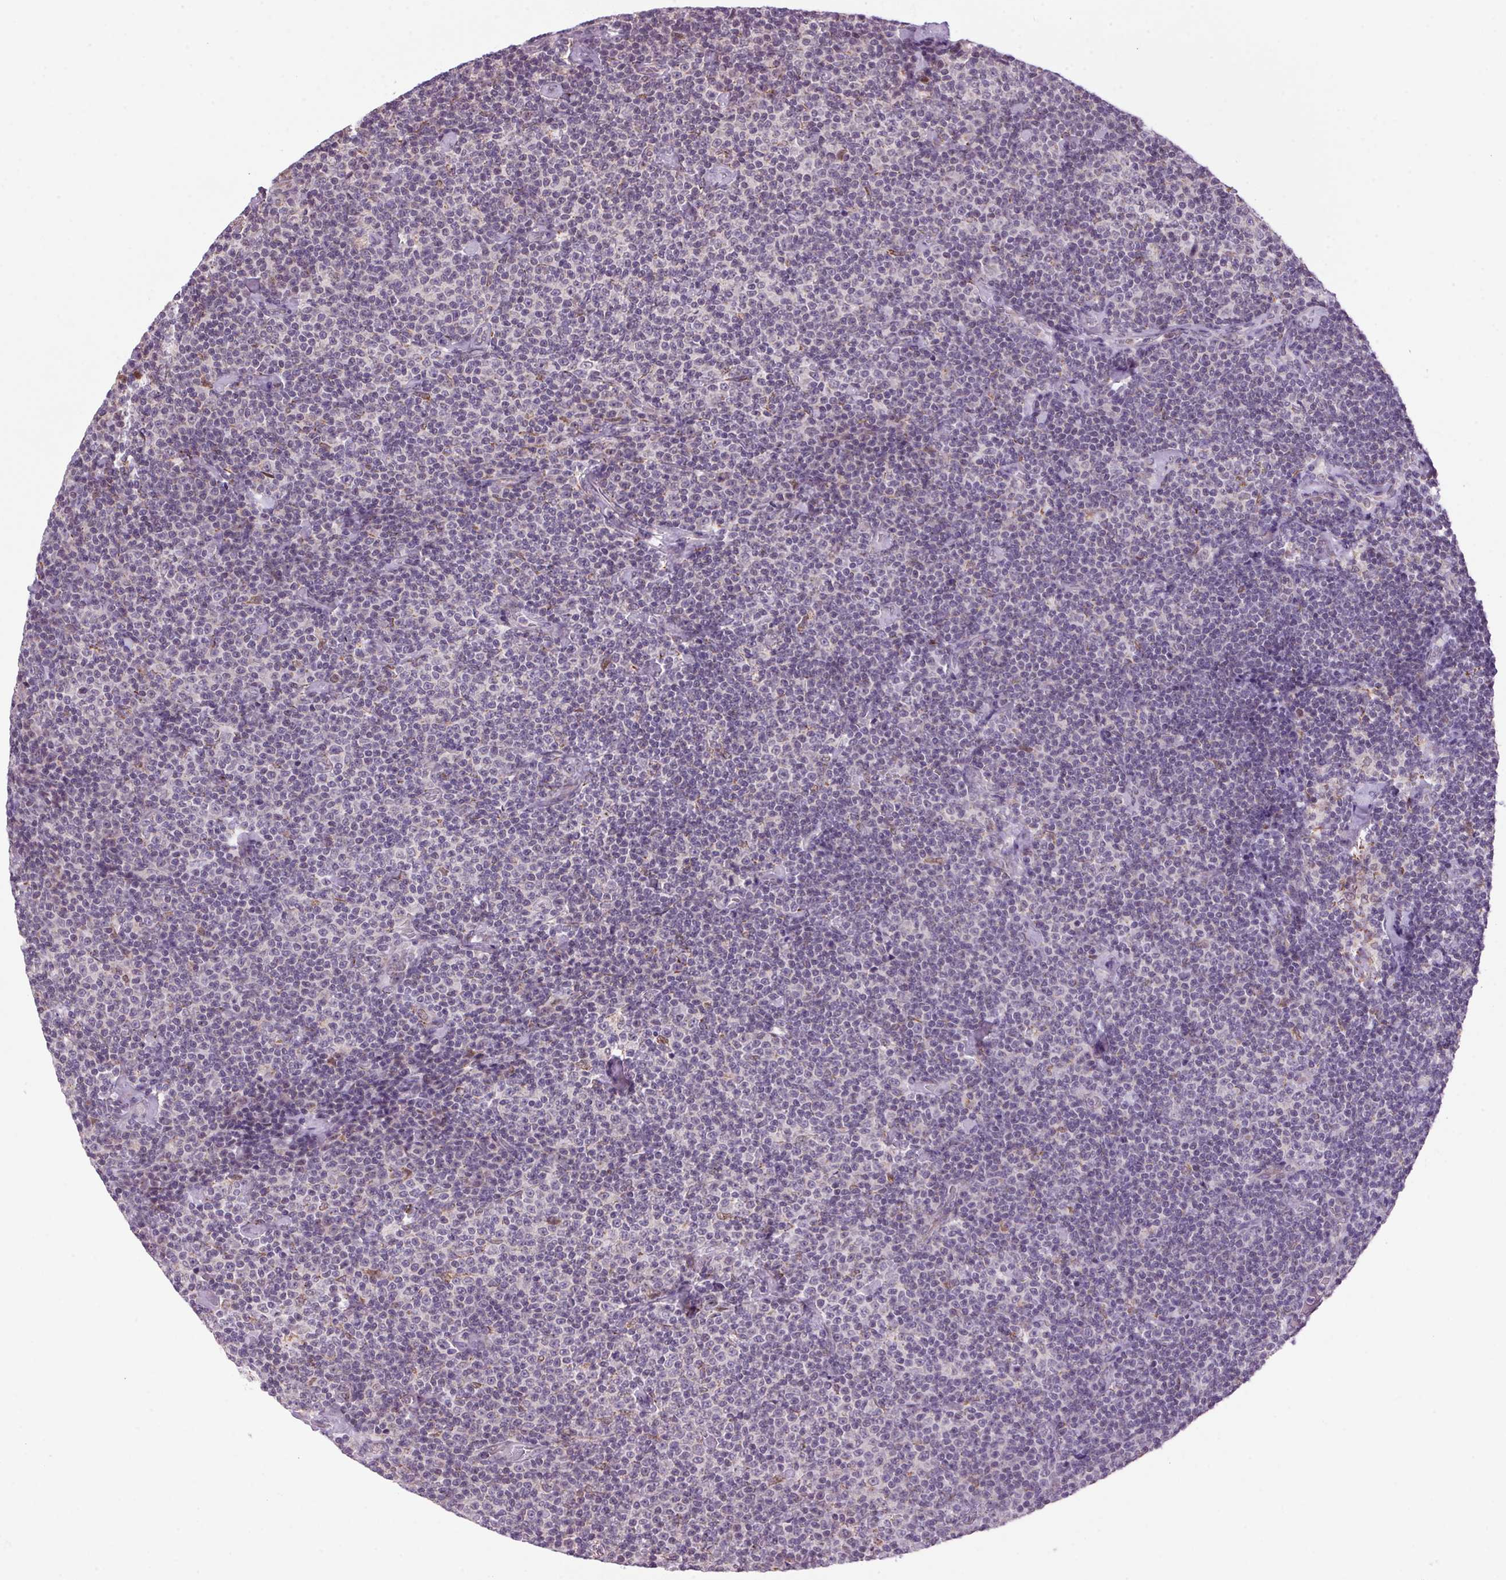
{"staining": {"intensity": "negative", "quantity": "none", "location": "none"}, "tissue": "lymphoma", "cell_type": "Tumor cells", "image_type": "cancer", "snomed": [{"axis": "morphology", "description": "Malignant lymphoma, non-Hodgkin's type, Low grade"}, {"axis": "topography", "description": "Lymph node"}], "caption": "This is an immunohistochemistry histopathology image of malignant lymphoma, non-Hodgkin's type (low-grade). There is no expression in tumor cells.", "gene": "AKR1E2", "patient": {"sex": "male", "age": 81}}